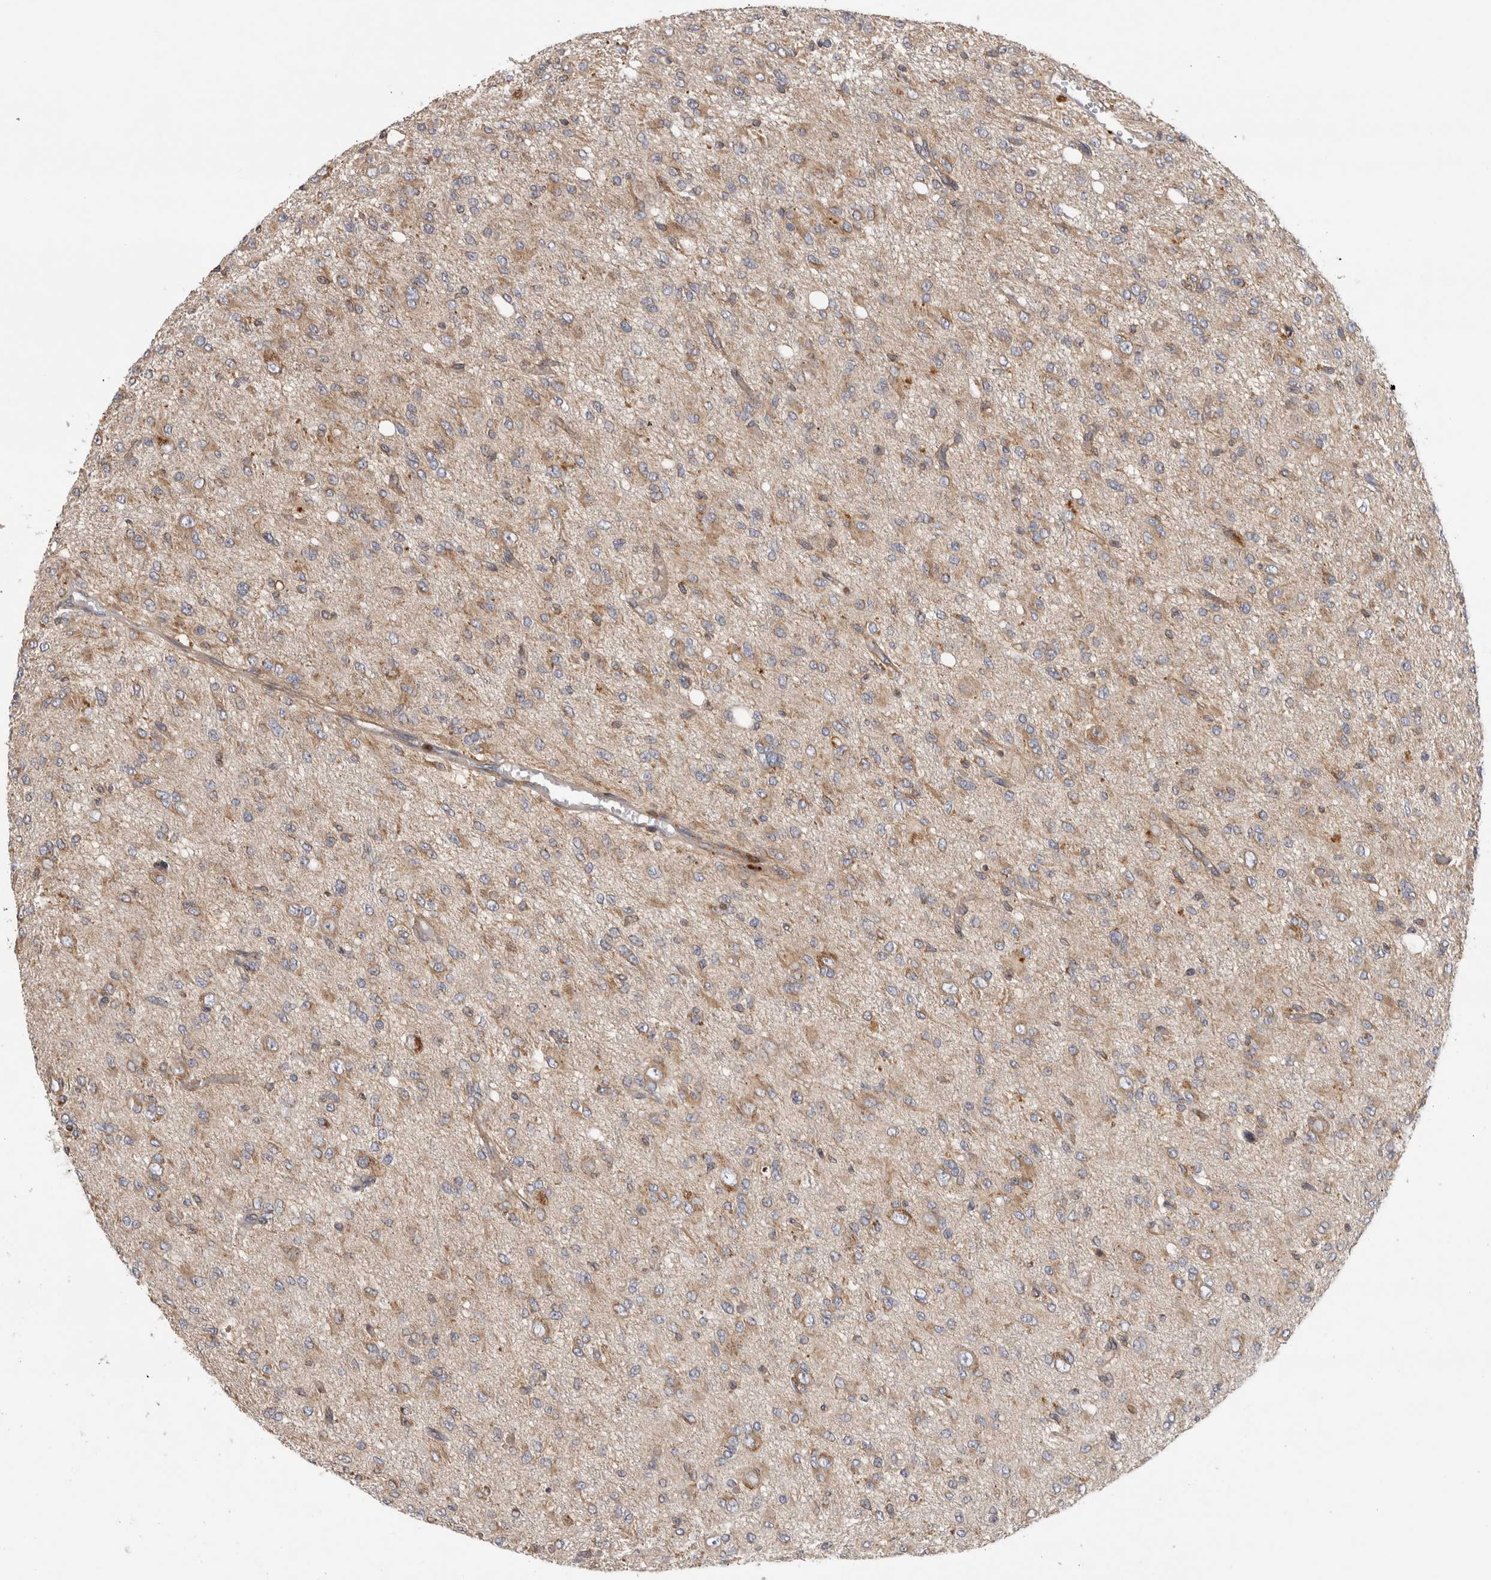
{"staining": {"intensity": "weak", "quantity": ">75%", "location": "cytoplasmic/membranous"}, "tissue": "glioma", "cell_type": "Tumor cells", "image_type": "cancer", "snomed": [{"axis": "morphology", "description": "Glioma, malignant, High grade"}, {"axis": "topography", "description": "Brain"}], "caption": "A photomicrograph of malignant glioma (high-grade) stained for a protein exhibits weak cytoplasmic/membranous brown staining in tumor cells.", "gene": "GRIK2", "patient": {"sex": "female", "age": 59}}